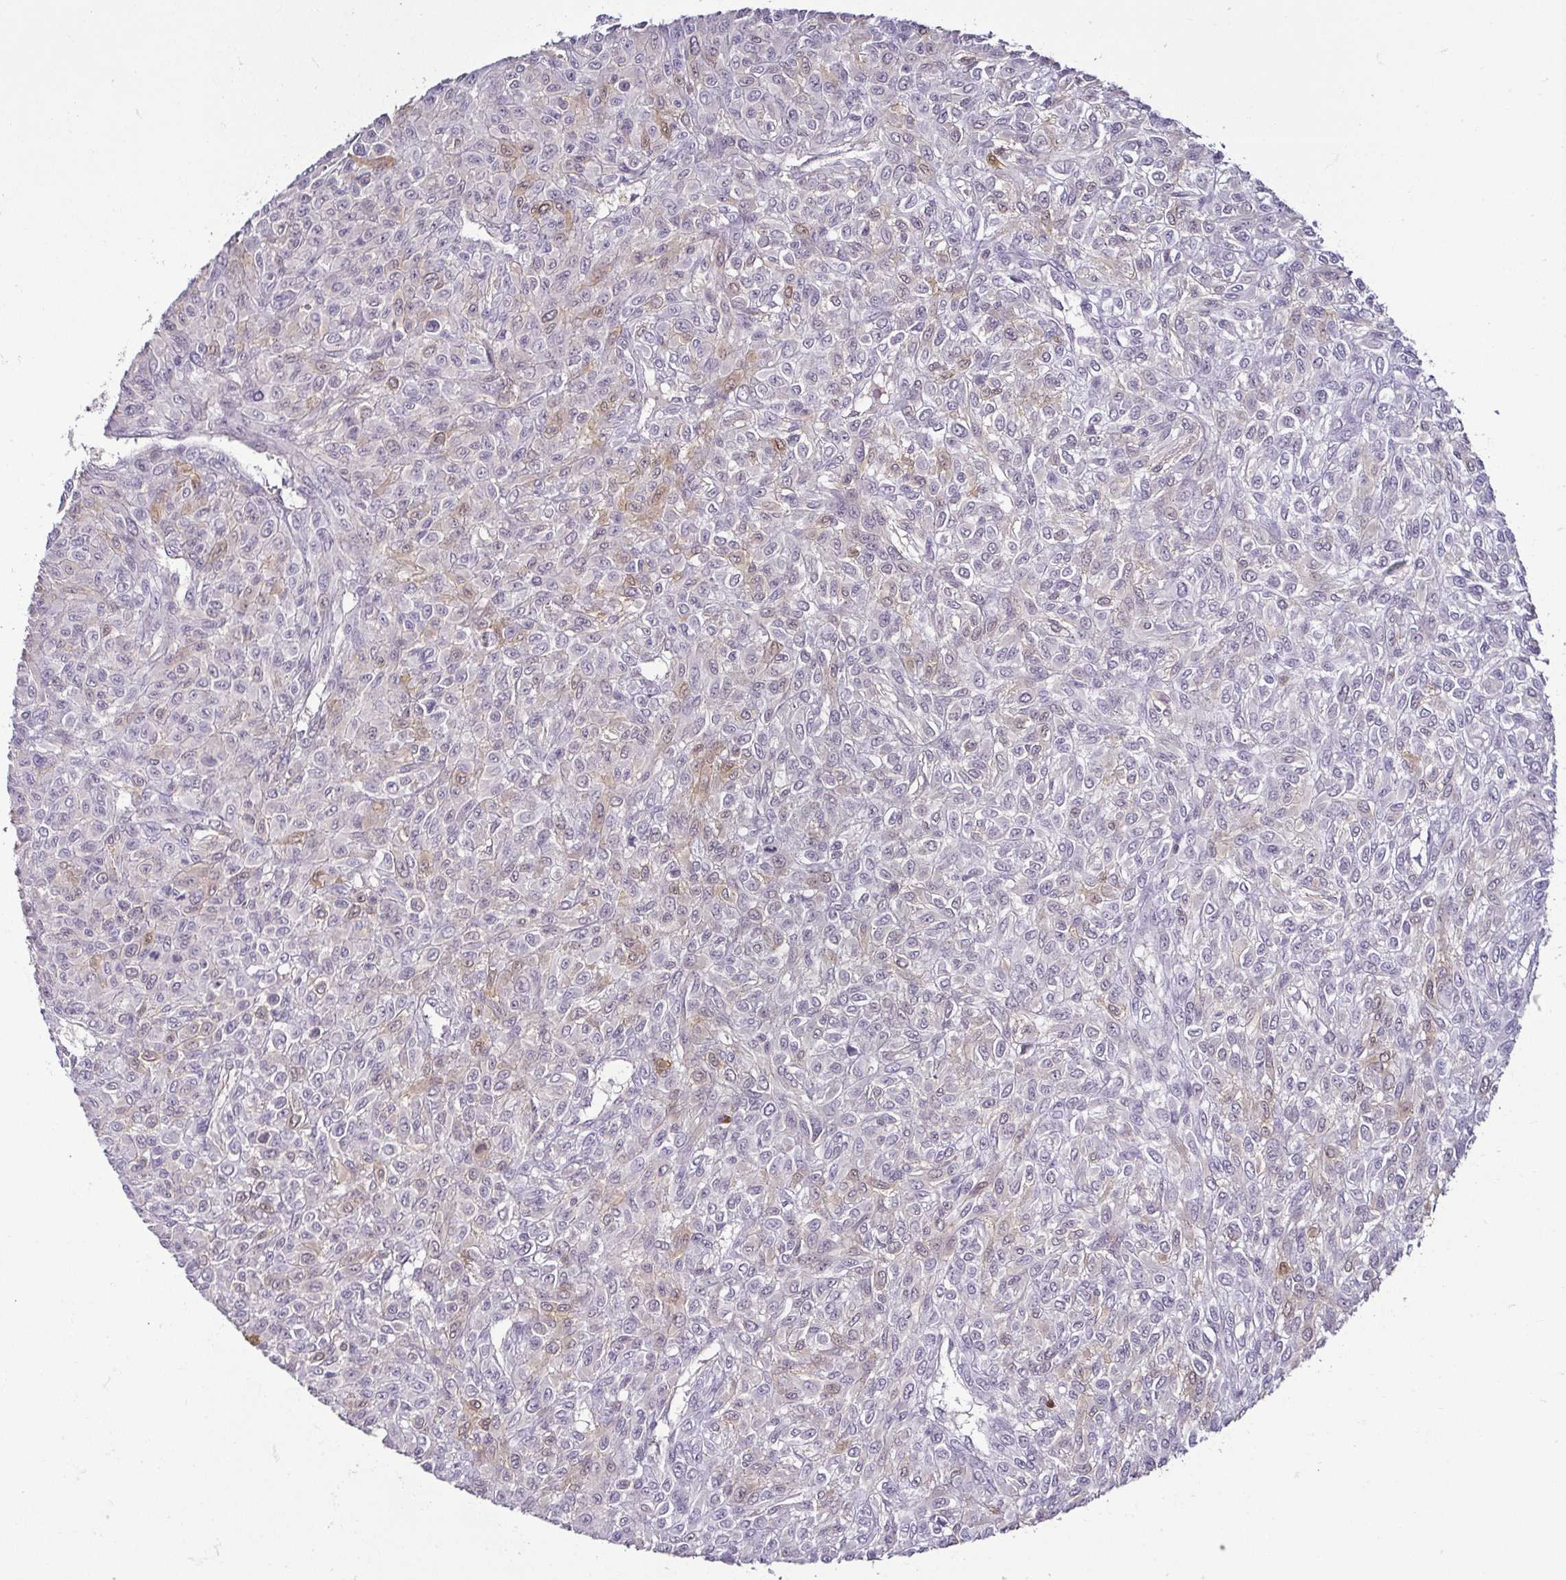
{"staining": {"intensity": "negative", "quantity": "none", "location": "none"}, "tissue": "renal cancer", "cell_type": "Tumor cells", "image_type": "cancer", "snomed": [{"axis": "morphology", "description": "Adenocarcinoma, NOS"}, {"axis": "topography", "description": "Kidney"}], "caption": "This is an immunohistochemistry (IHC) image of renal adenocarcinoma. There is no positivity in tumor cells.", "gene": "HOPX", "patient": {"sex": "male", "age": 58}}